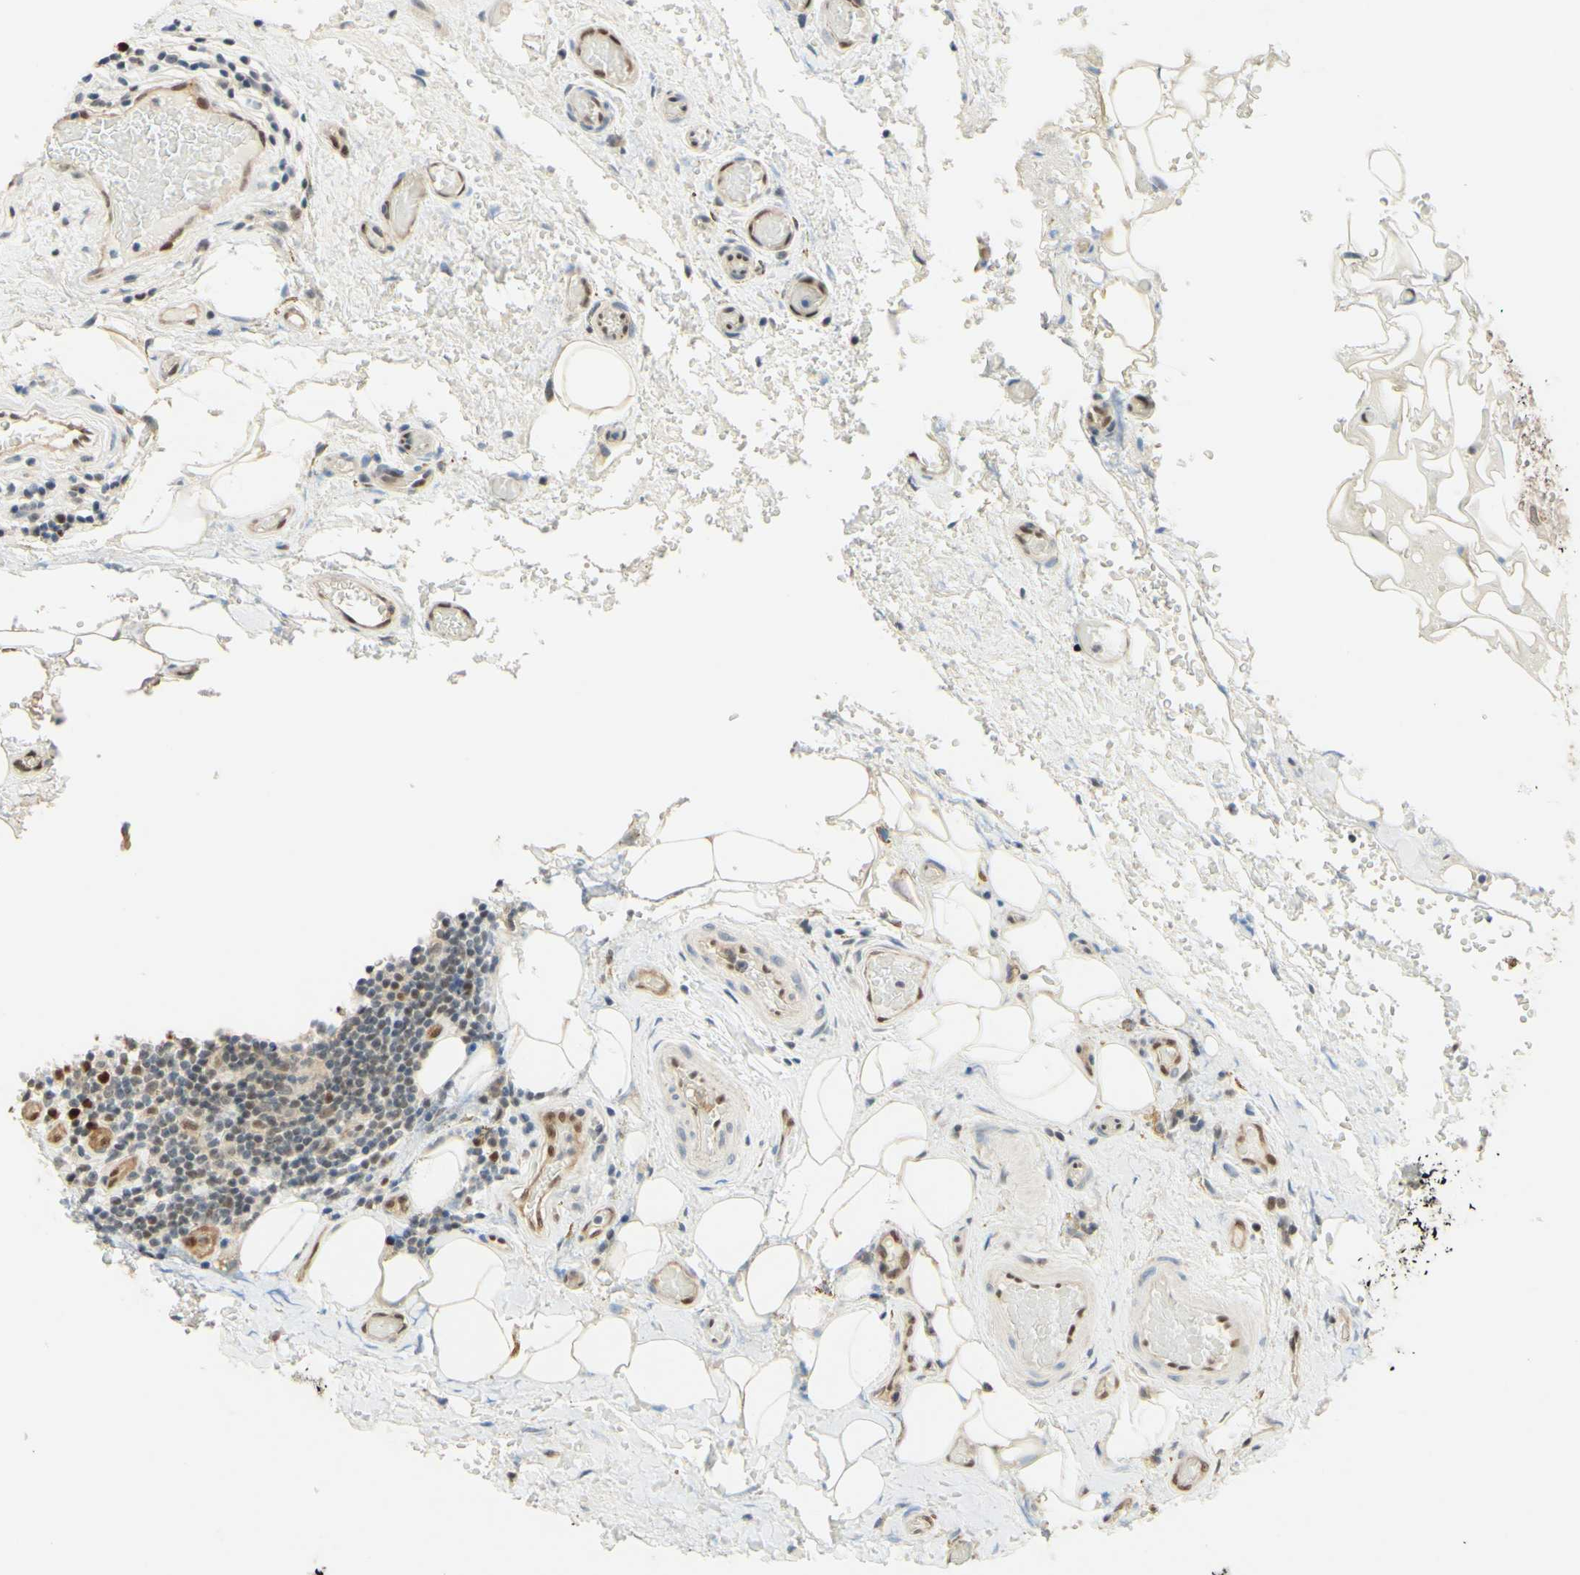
{"staining": {"intensity": "weak", "quantity": "<25%", "location": "cytoplasmic/membranous,nuclear"}, "tissue": "thyroid cancer", "cell_type": "Tumor cells", "image_type": "cancer", "snomed": [{"axis": "morphology", "description": "Papillary adenocarcinoma, NOS"}, {"axis": "topography", "description": "Thyroid gland"}], "caption": "High power microscopy micrograph of an immunohistochemistry (IHC) photomicrograph of thyroid cancer, revealing no significant staining in tumor cells. Nuclei are stained in blue.", "gene": "POLB", "patient": {"sex": "male", "age": 77}}